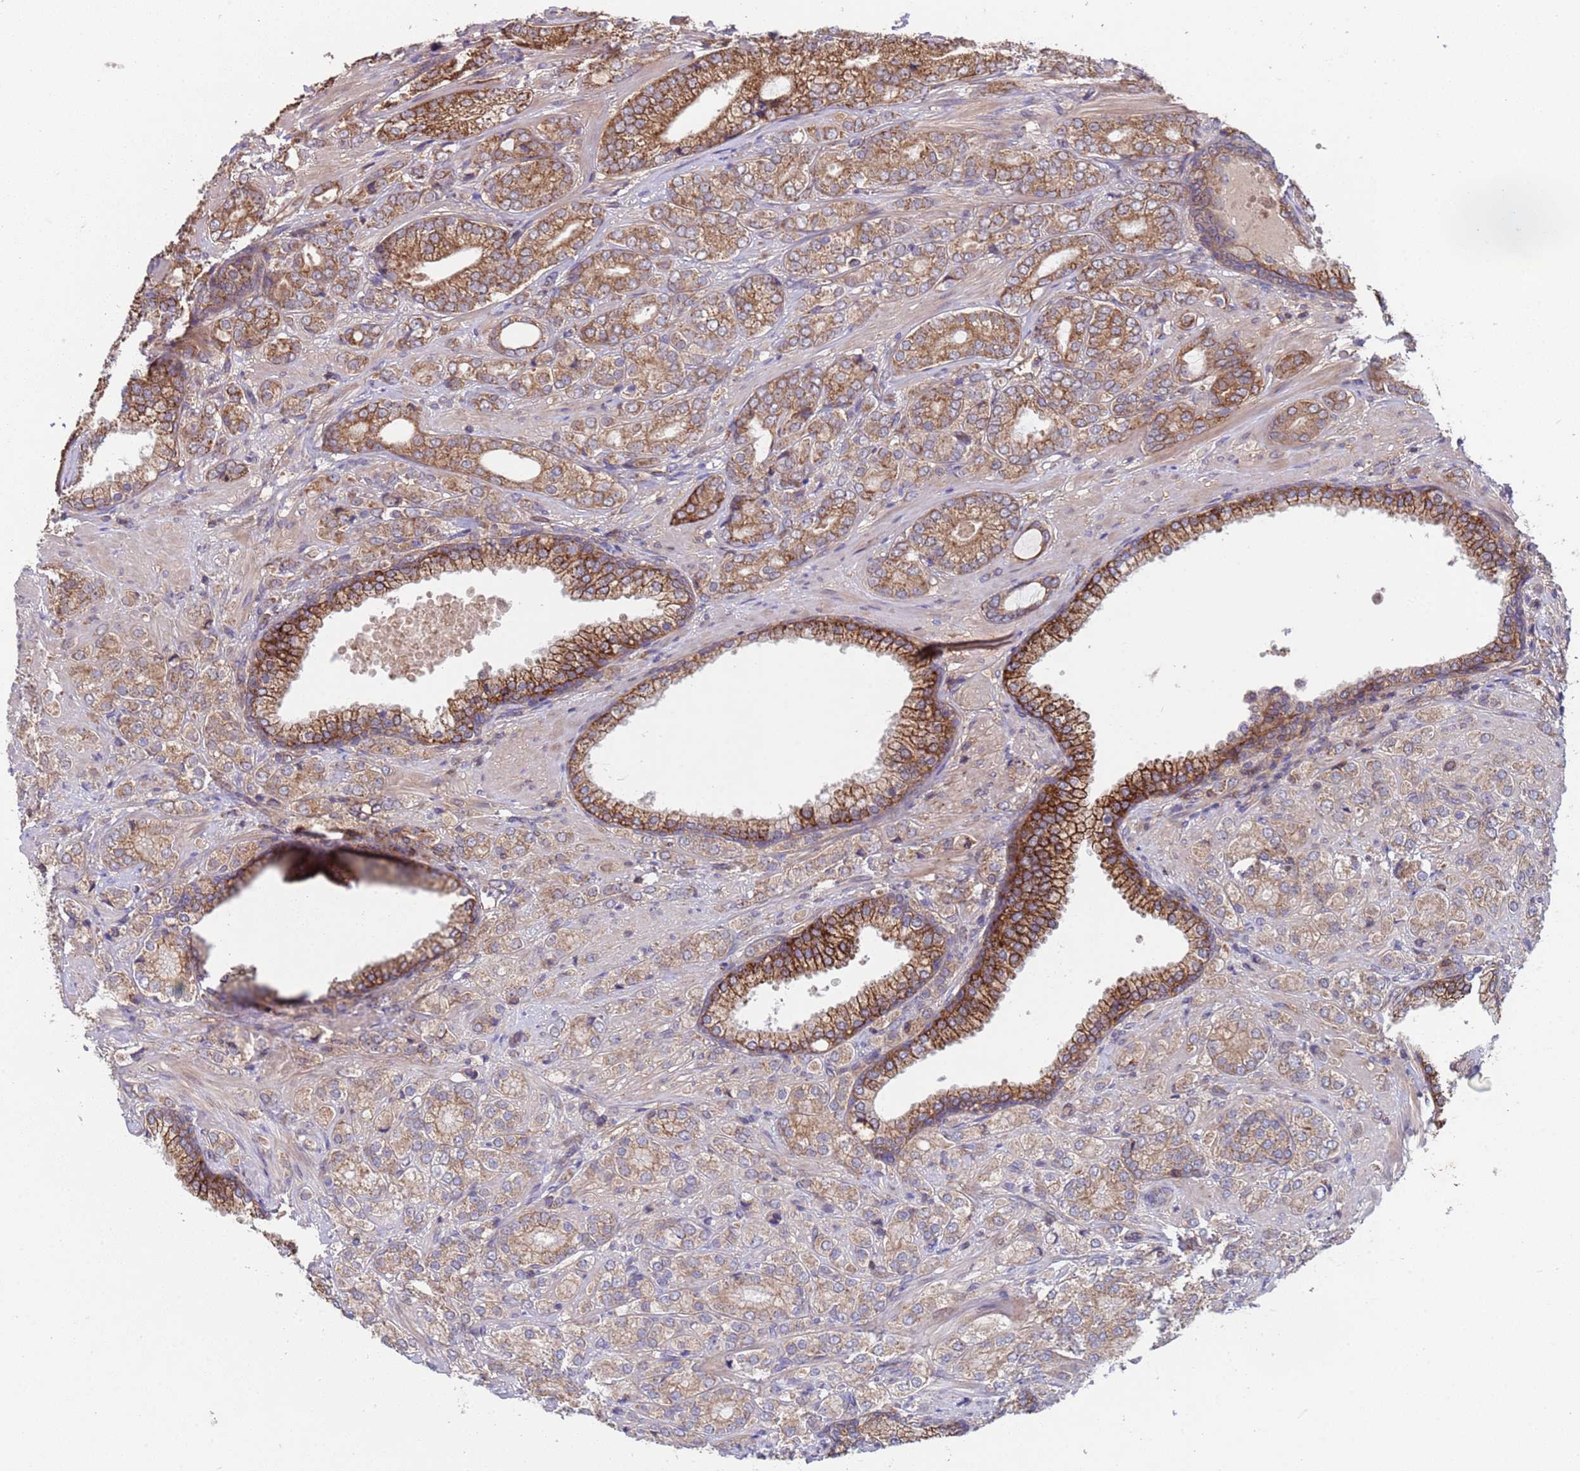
{"staining": {"intensity": "moderate", "quantity": ">75%", "location": "cytoplasmic/membranous"}, "tissue": "prostate cancer", "cell_type": "Tumor cells", "image_type": "cancer", "snomed": [{"axis": "morphology", "description": "Adenocarcinoma, High grade"}, {"axis": "topography", "description": "Prostate"}], "caption": "Immunohistochemistry (IHC) image of prostate cancer stained for a protein (brown), which demonstrates medium levels of moderate cytoplasmic/membranous staining in approximately >75% of tumor cells.", "gene": "ACAD8", "patient": {"sex": "male", "age": 60}}